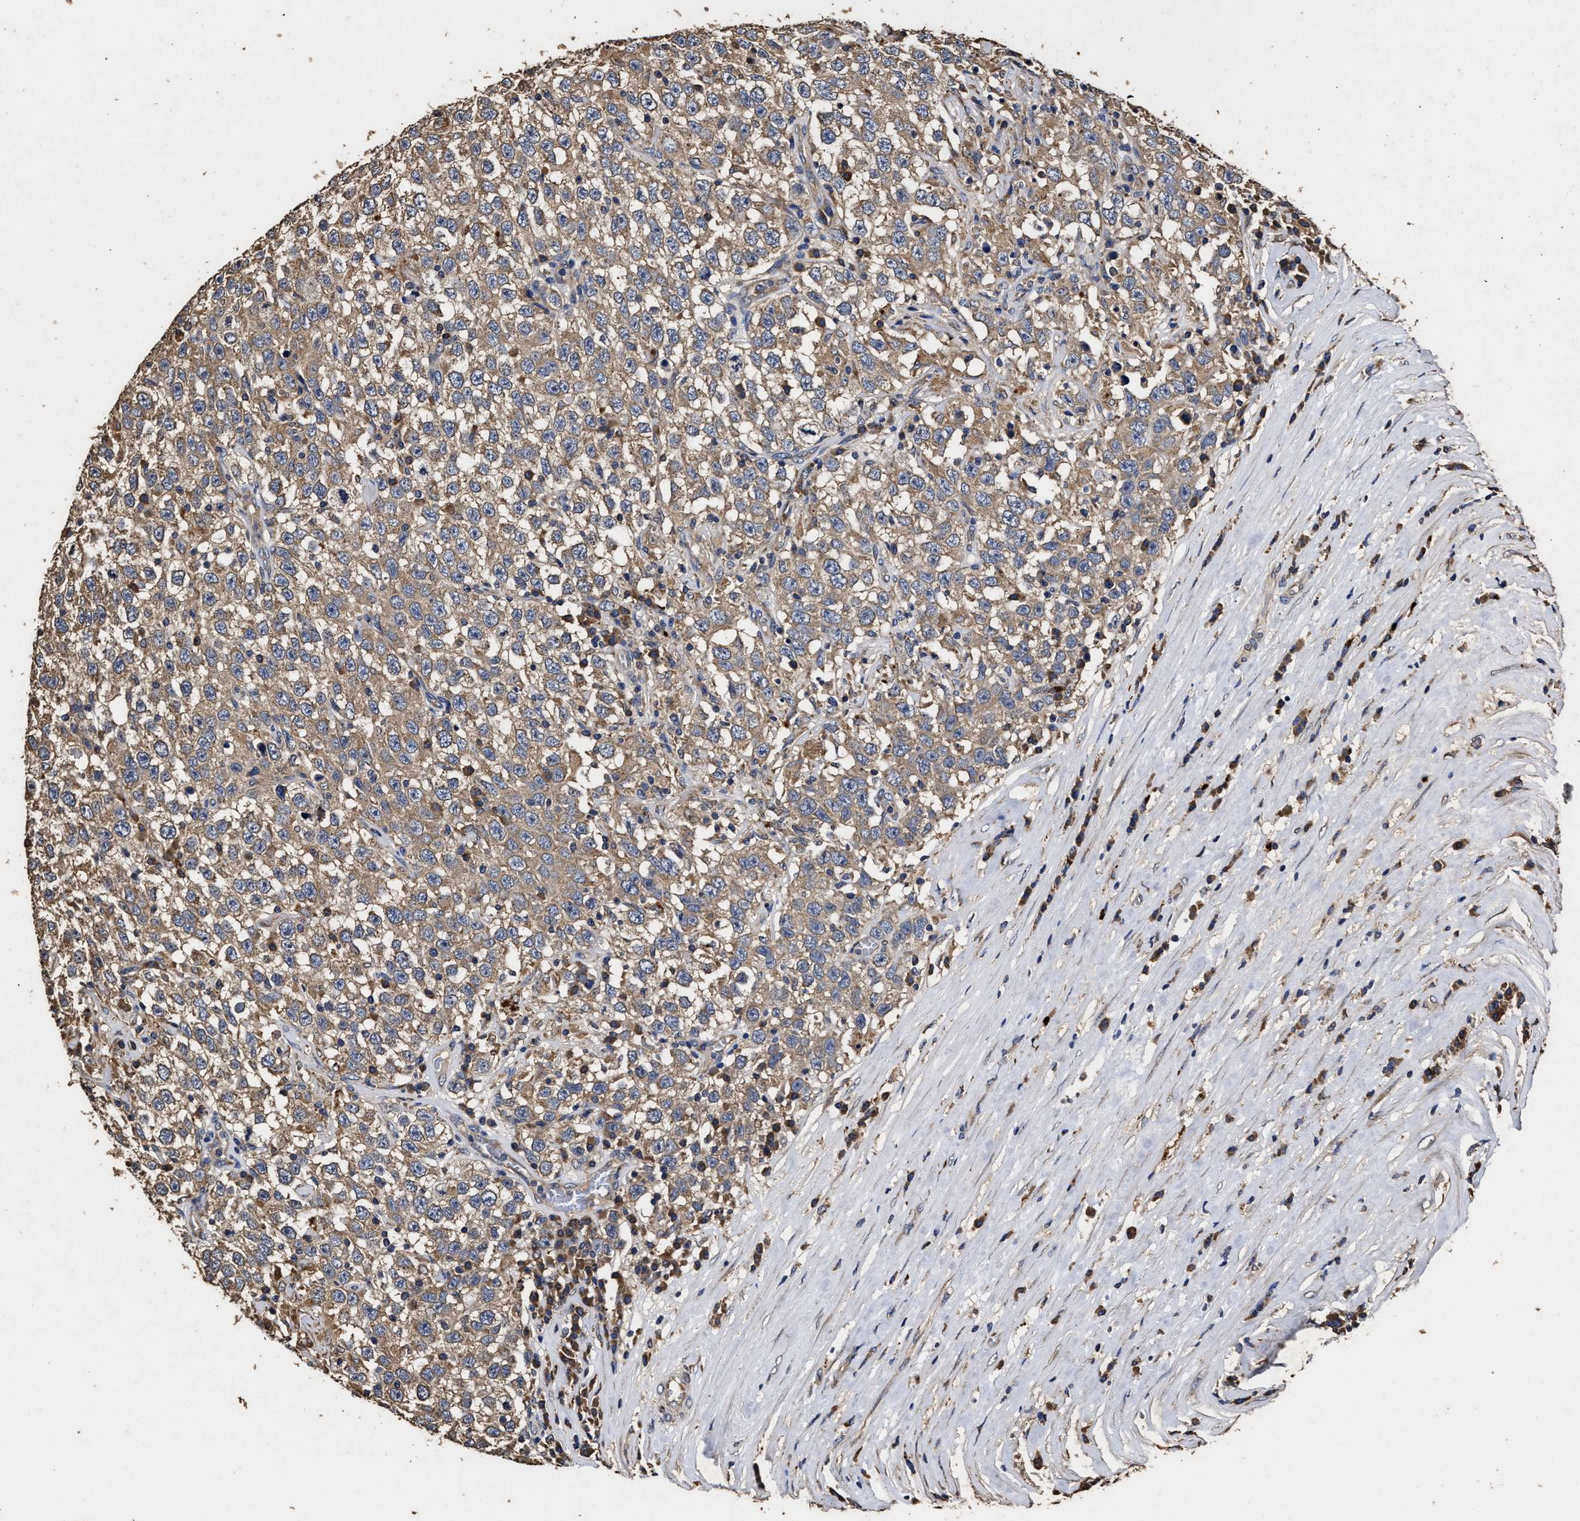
{"staining": {"intensity": "weak", "quantity": ">75%", "location": "cytoplasmic/membranous"}, "tissue": "testis cancer", "cell_type": "Tumor cells", "image_type": "cancer", "snomed": [{"axis": "morphology", "description": "Seminoma, NOS"}, {"axis": "topography", "description": "Testis"}], "caption": "Immunohistochemical staining of human testis seminoma demonstrates low levels of weak cytoplasmic/membranous protein positivity in about >75% of tumor cells.", "gene": "PPM1K", "patient": {"sex": "male", "age": 41}}